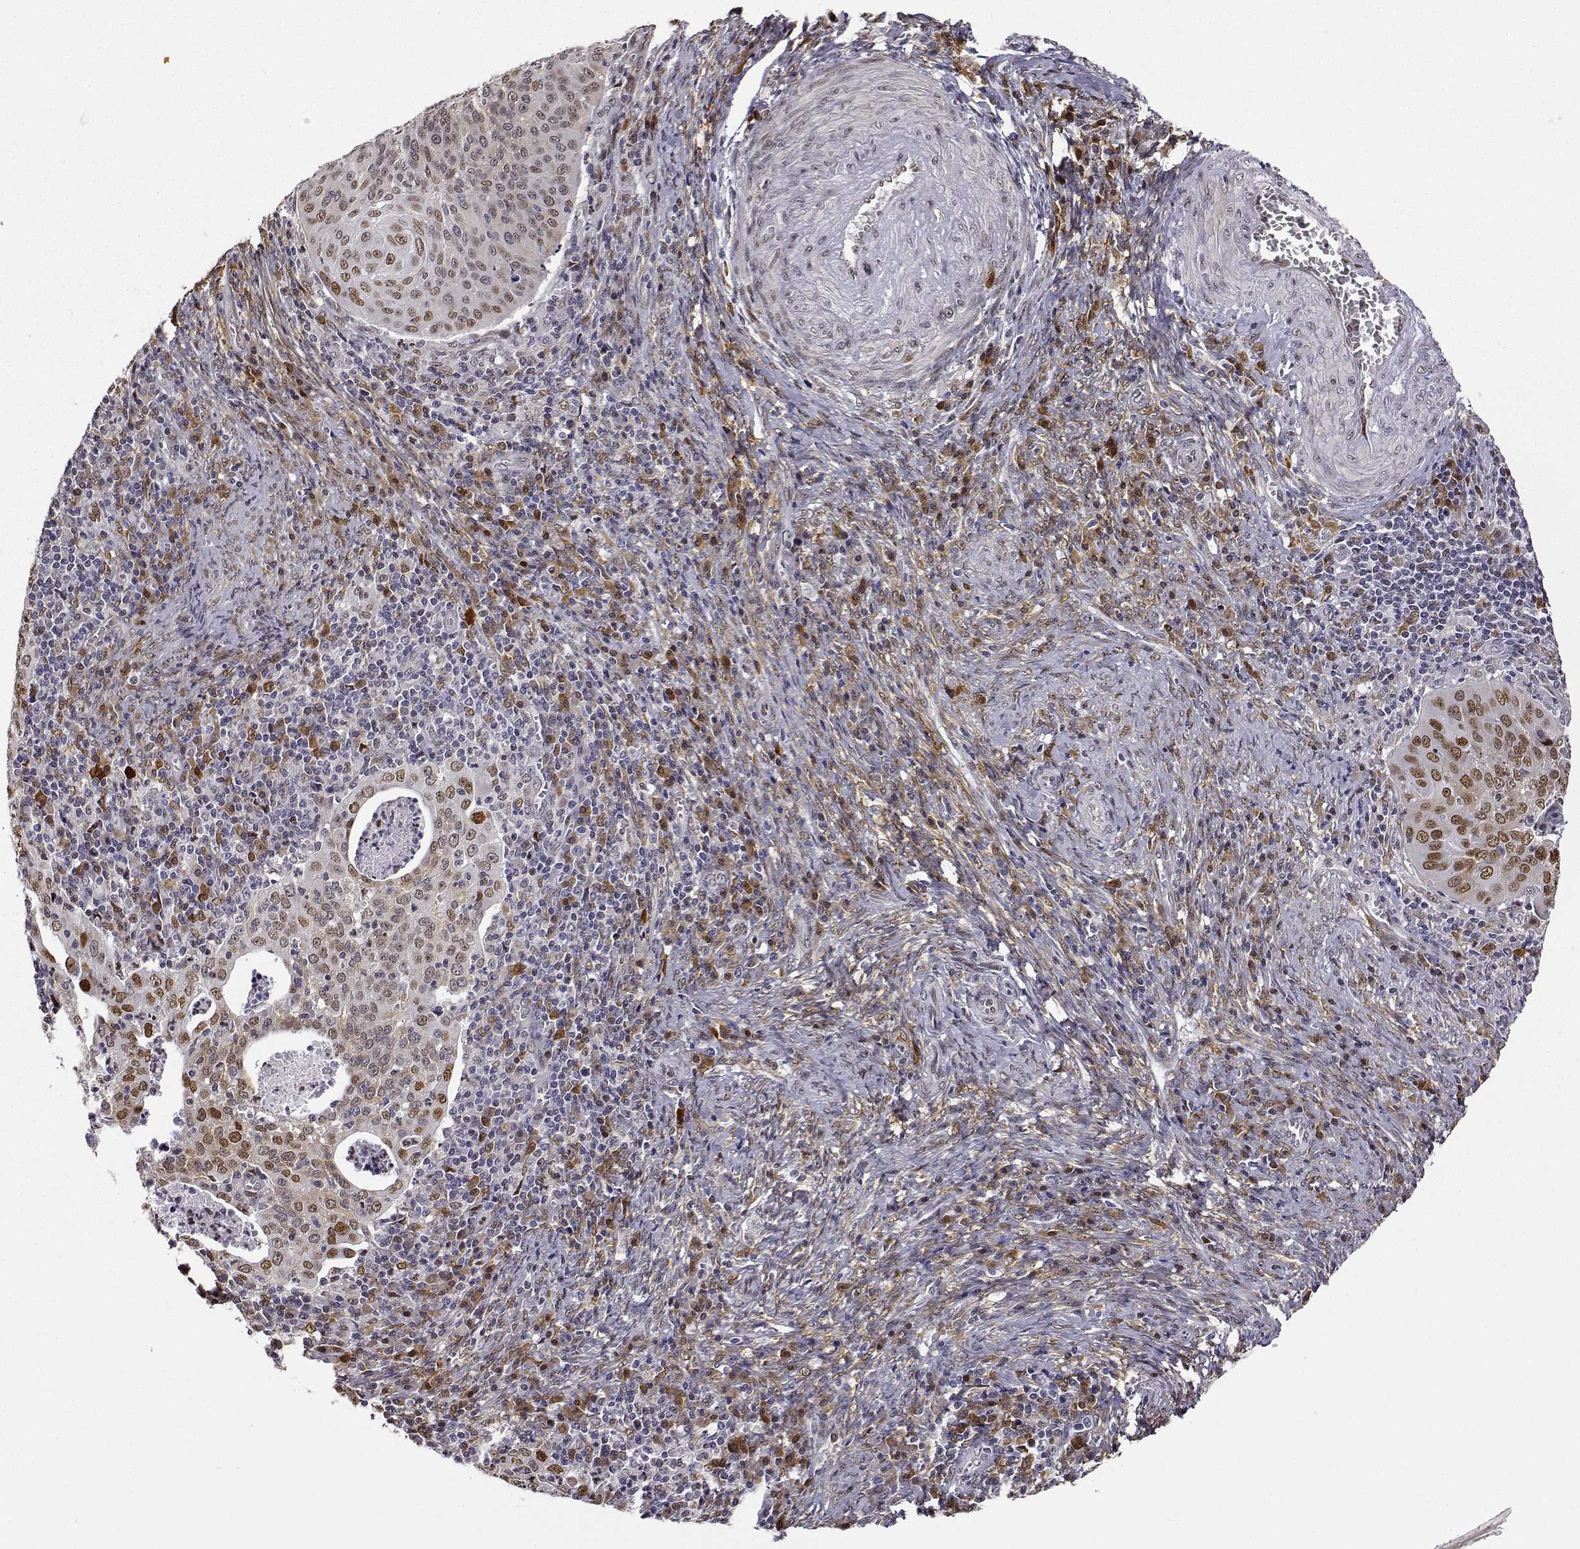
{"staining": {"intensity": "moderate", "quantity": ">75%", "location": "cytoplasmic/membranous,nuclear"}, "tissue": "cervical cancer", "cell_type": "Tumor cells", "image_type": "cancer", "snomed": [{"axis": "morphology", "description": "Squamous cell carcinoma, NOS"}, {"axis": "topography", "description": "Cervix"}], "caption": "Cervical squamous cell carcinoma tissue exhibits moderate cytoplasmic/membranous and nuclear staining in about >75% of tumor cells The staining was performed using DAB to visualize the protein expression in brown, while the nuclei were stained in blue with hematoxylin (Magnification: 20x).", "gene": "PHGDH", "patient": {"sex": "female", "age": 39}}